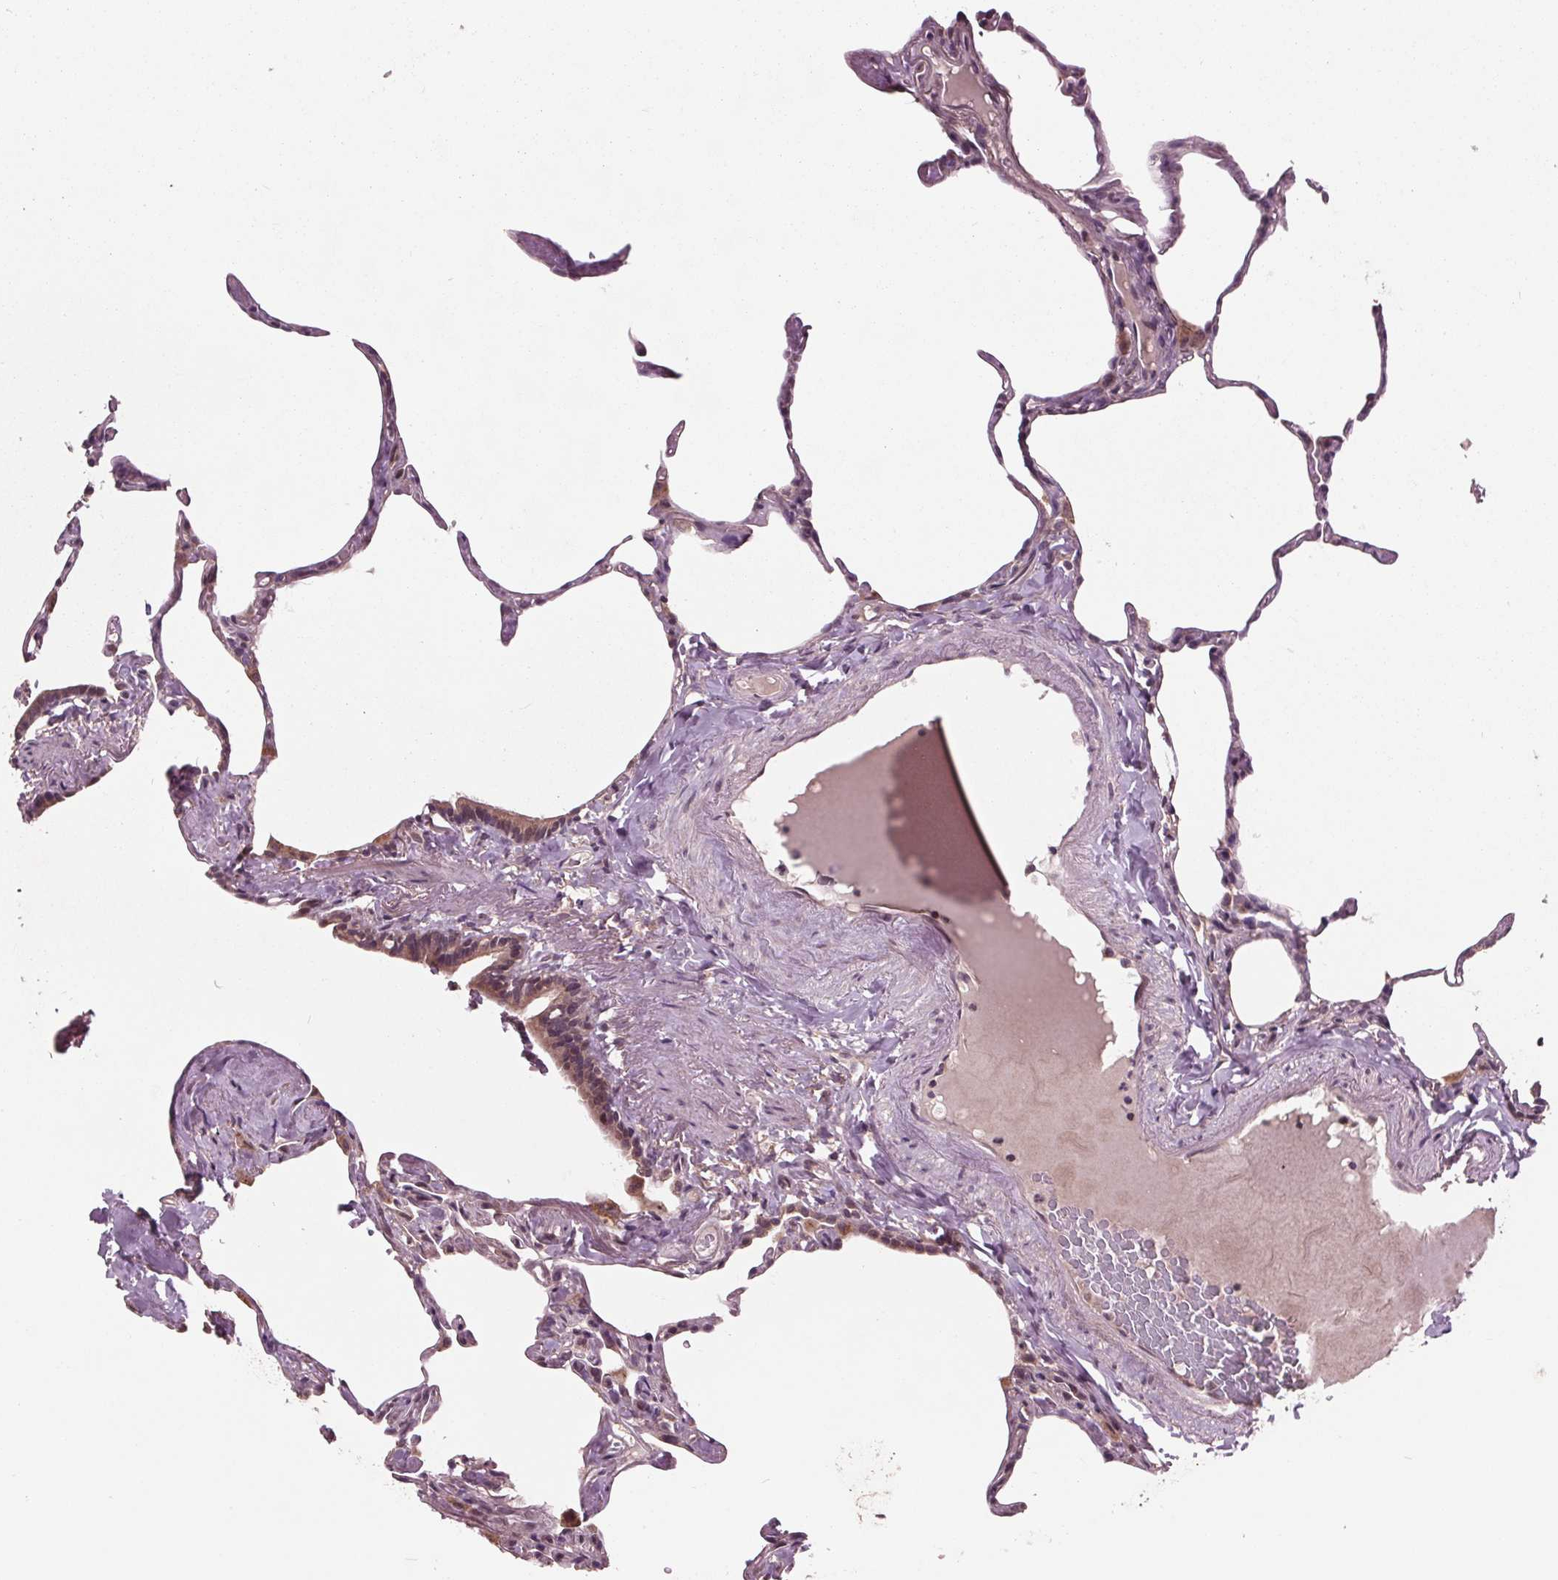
{"staining": {"intensity": "weak", "quantity": "<25%", "location": "nuclear"}, "tissue": "lung", "cell_type": "Alveolar cells", "image_type": "normal", "snomed": [{"axis": "morphology", "description": "Normal tissue, NOS"}, {"axis": "topography", "description": "Lung"}], "caption": "Protein analysis of unremarkable lung exhibits no significant positivity in alveolar cells. Brightfield microscopy of immunohistochemistry stained with DAB (brown) and hematoxylin (blue), captured at high magnification.", "gene": "MAPK8", "patient": {"sex": "male", "age": 65}}